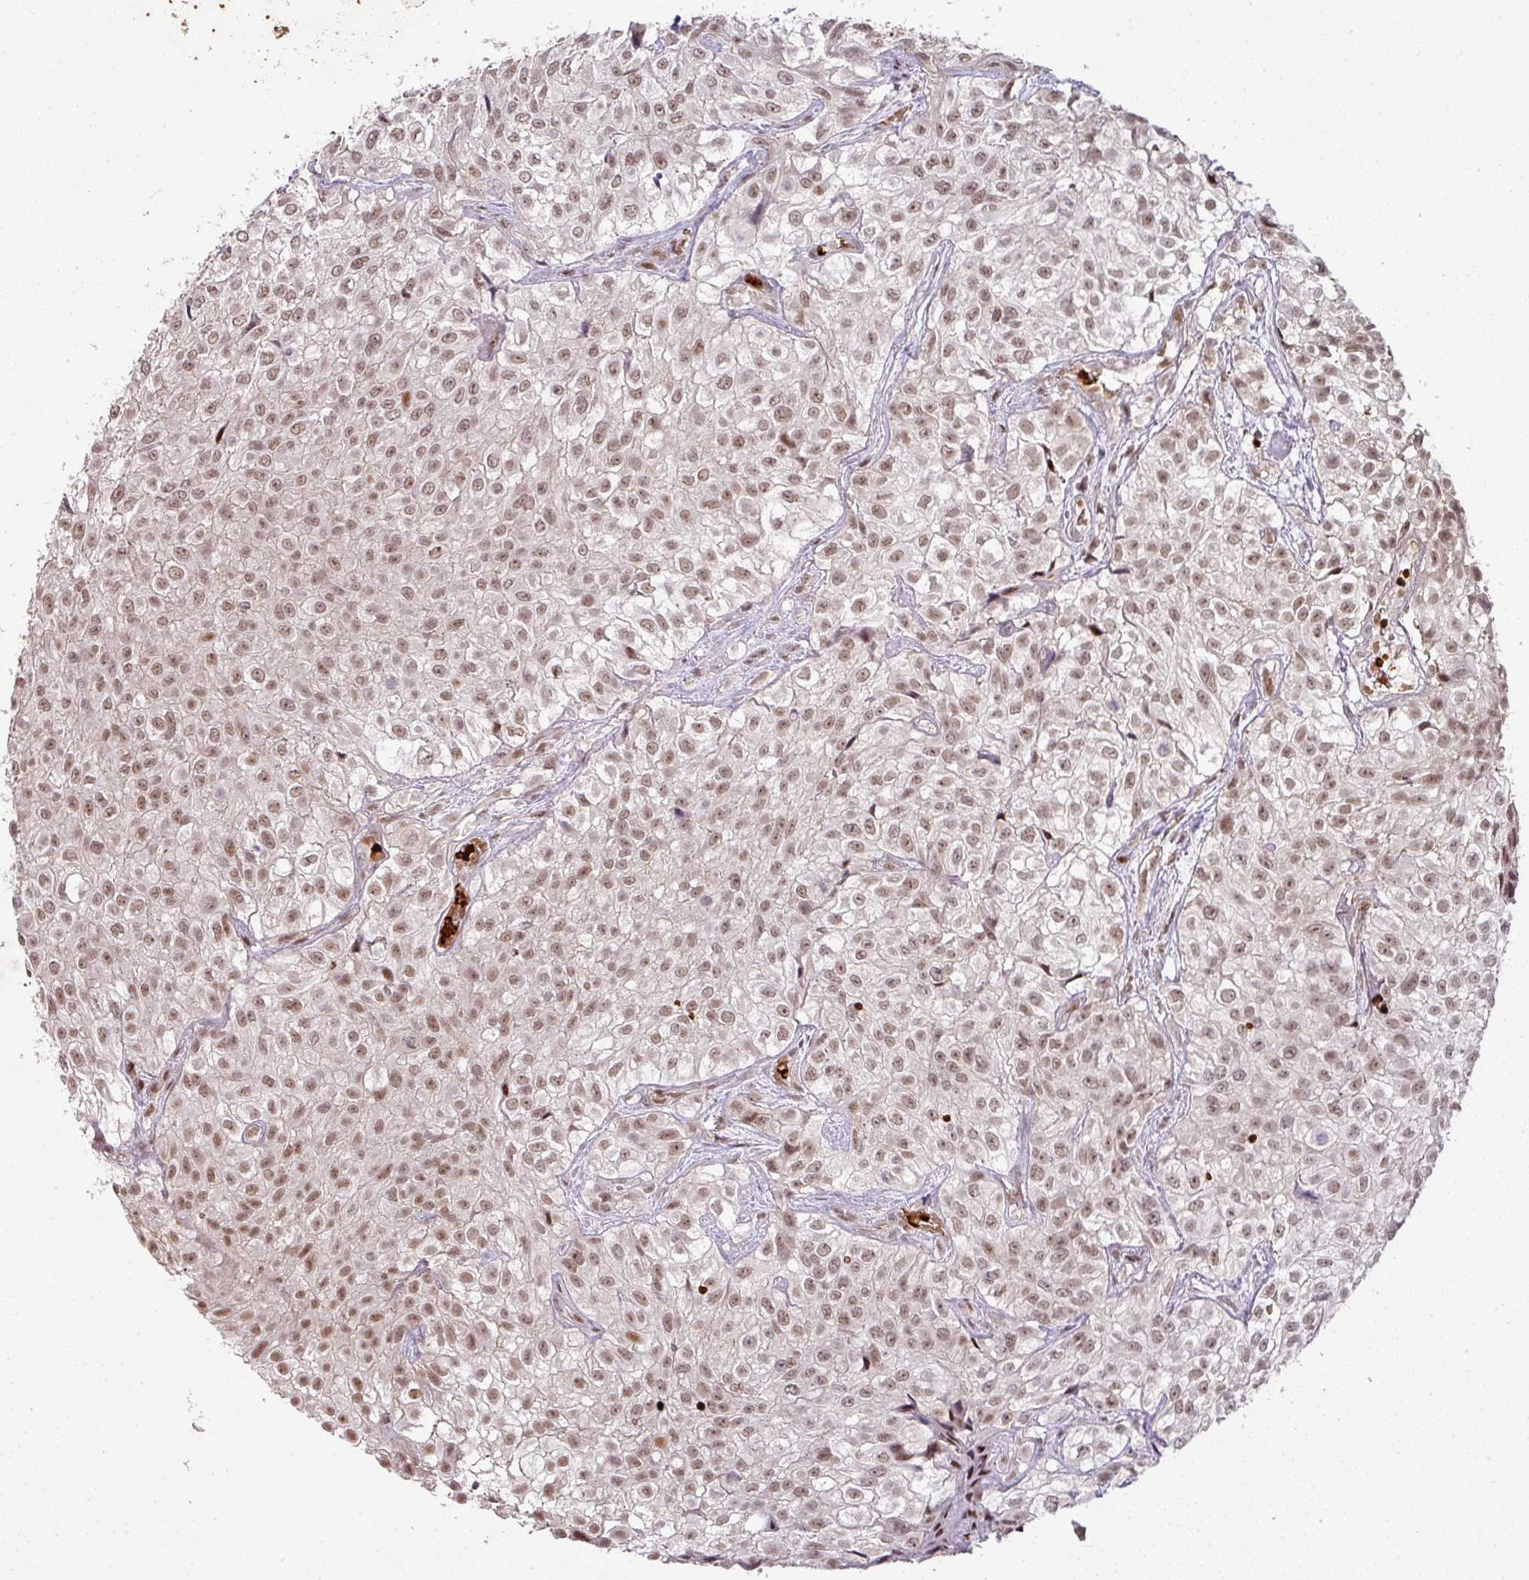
{"staining": {"intensity": "moderate", "quantity": ">75%", "location": "nuclear"}, "tissue": "urothelial cancer", "cell_type": "Tumor cells", "image_type": "cancer", "snomed": [{"axis": "morphology", "description": "Urothelial carcinoma, High grade"}, {"axis": "topography", "description": "Urinary bladder"}], "caption": "The photomicrograph displays immunohistochemical staining of urothelial cancer. There is moderate nuclear positivity is appreciated in about >75% of tumor cells.", "gene": "NEIL1", "patient": {"sex": "male", "age": 56}}